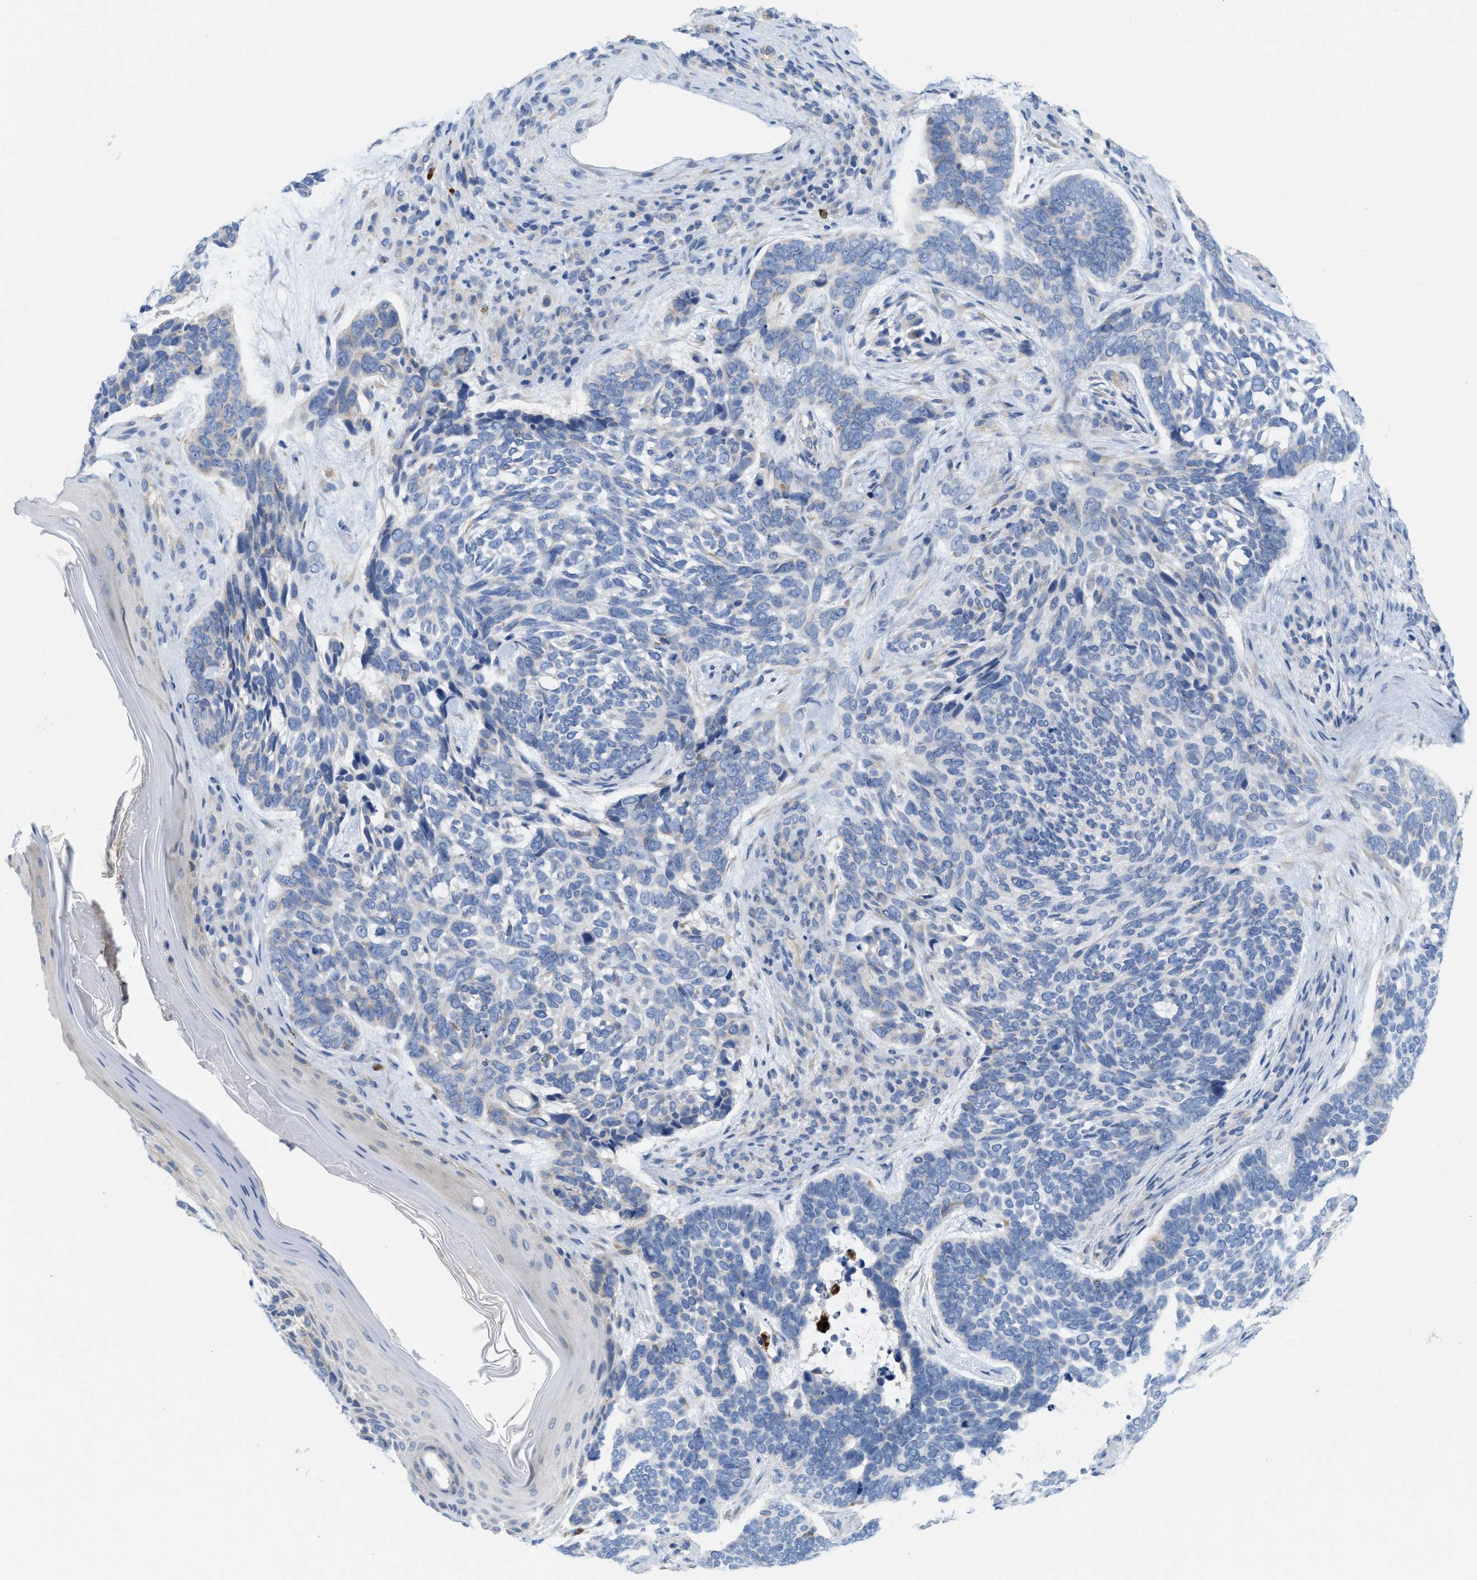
{"staining": {"intensity": "negative", "quantity": "none", "location": "none"}, "tissue": "skin cancer", "cell_type": "Tumor cells", "image_type": "cancer", "snomed": [{"axis": "morphology", "description": "Basal cell carcinoma"}, {"axis": "topography", "description": "Skin"}, {"axis": "topography", "description": "Skin of head"}], "caption": "A high-resolution photomicrograph shows IHC staining of skin cancer (basal cell carcinoma), which displays no significant expression in tumor cells.", "gene": "CPA2", "patient": {"sex": "female", "age": 85}}